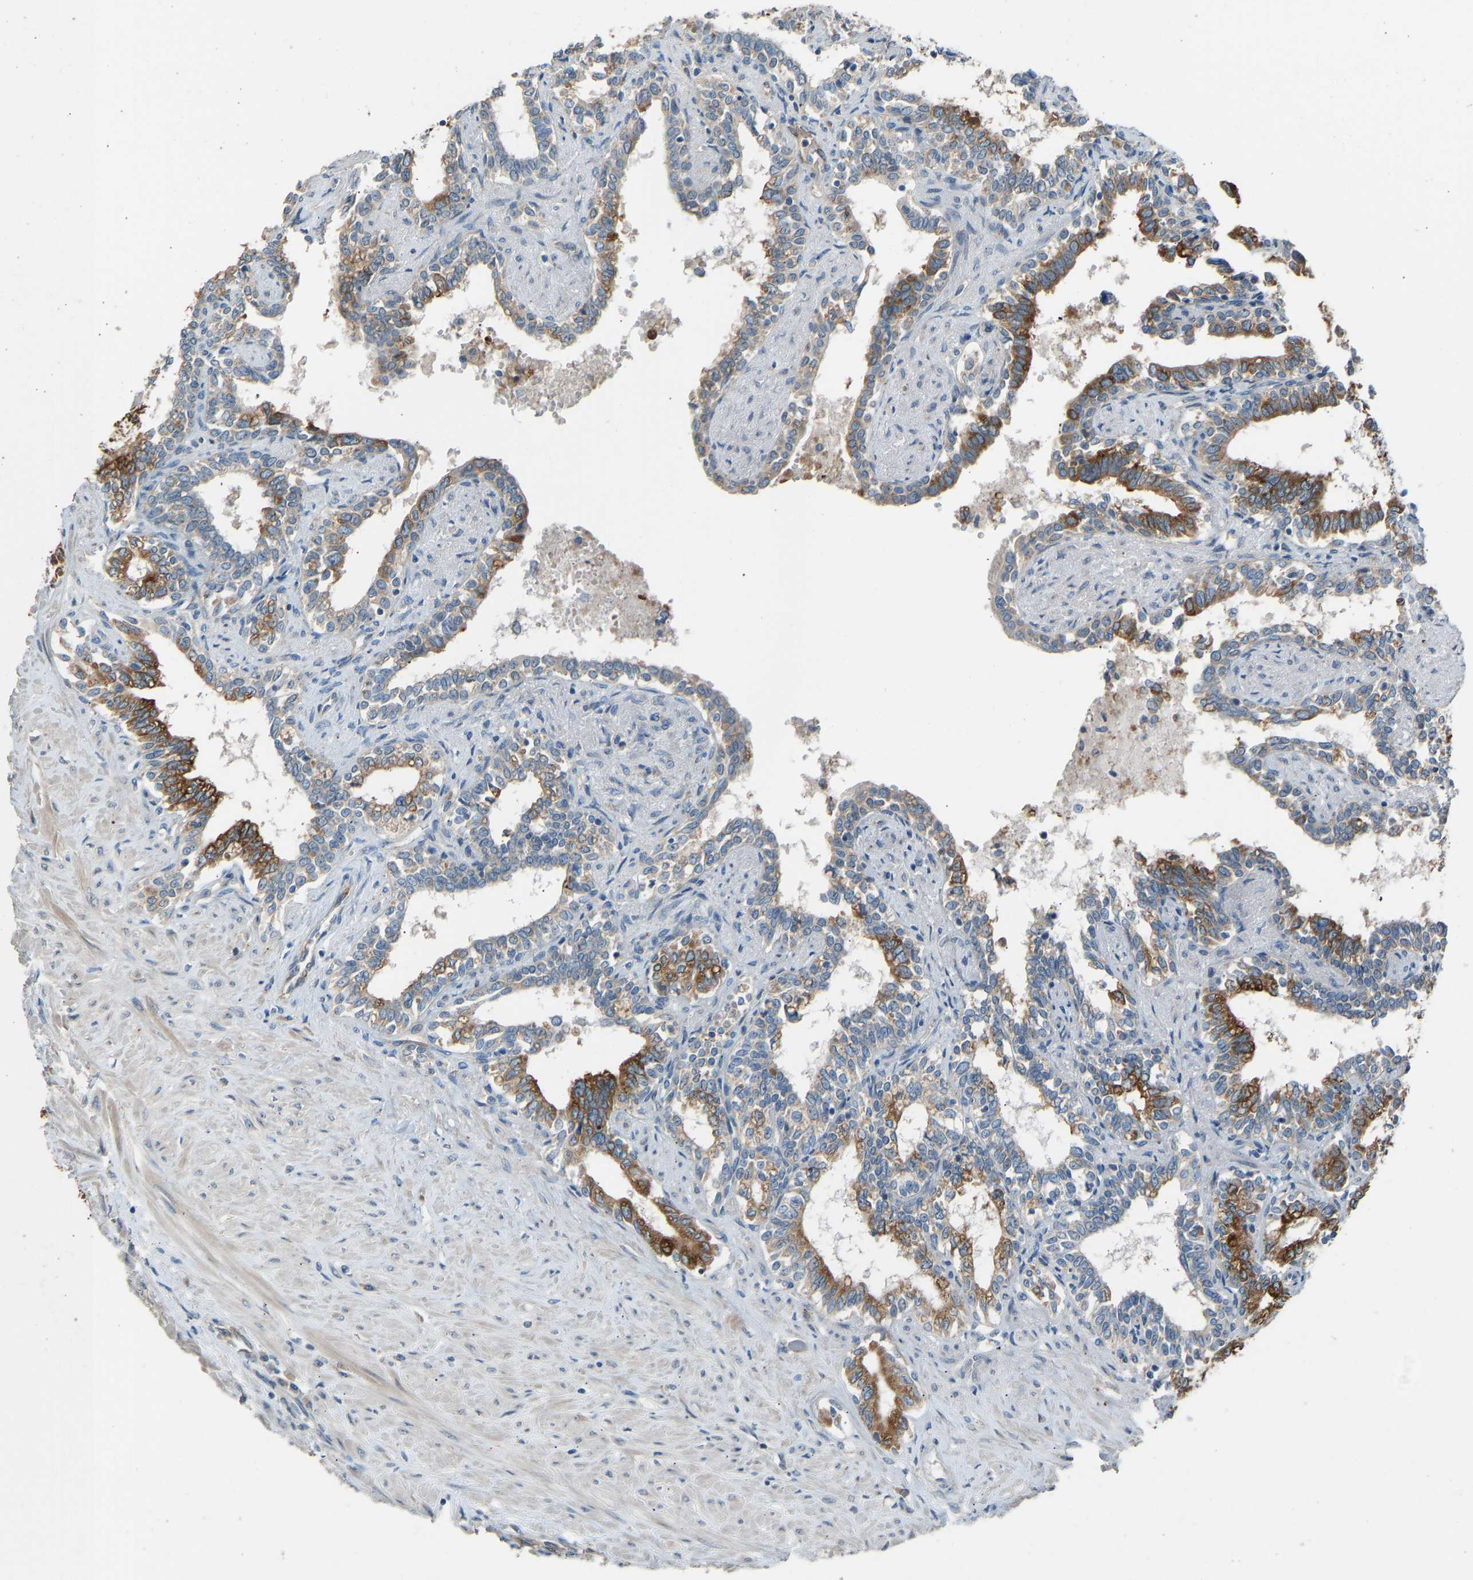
{"staining": {"intensity": "moderate", "quantity": ">75%", "location": "cytoplasmic/membranous"}, "tissue": "seminal vesicle", "cell_type": "Glandular cells", "image_type": "normal", "snomed": [{"axis": "morphology", "description": "Normal tissue, NOS"}, {"axis": "morphology", "description": "Adenocarcinoma, High grade"}, {"axis": "topography", "description": "Prostate"}, {"axis": "topography", "description": "Seminal veicle"}], "caption": "Seminal vesicle stained with DAB immunohistochemistry (IHC) reveals medium levels of moderate cytoplasmic/membranous expression in approximately >75% of glandular cells.", "gene": "TGFBR3", "patient": {"sex": "male", "age": 55}}